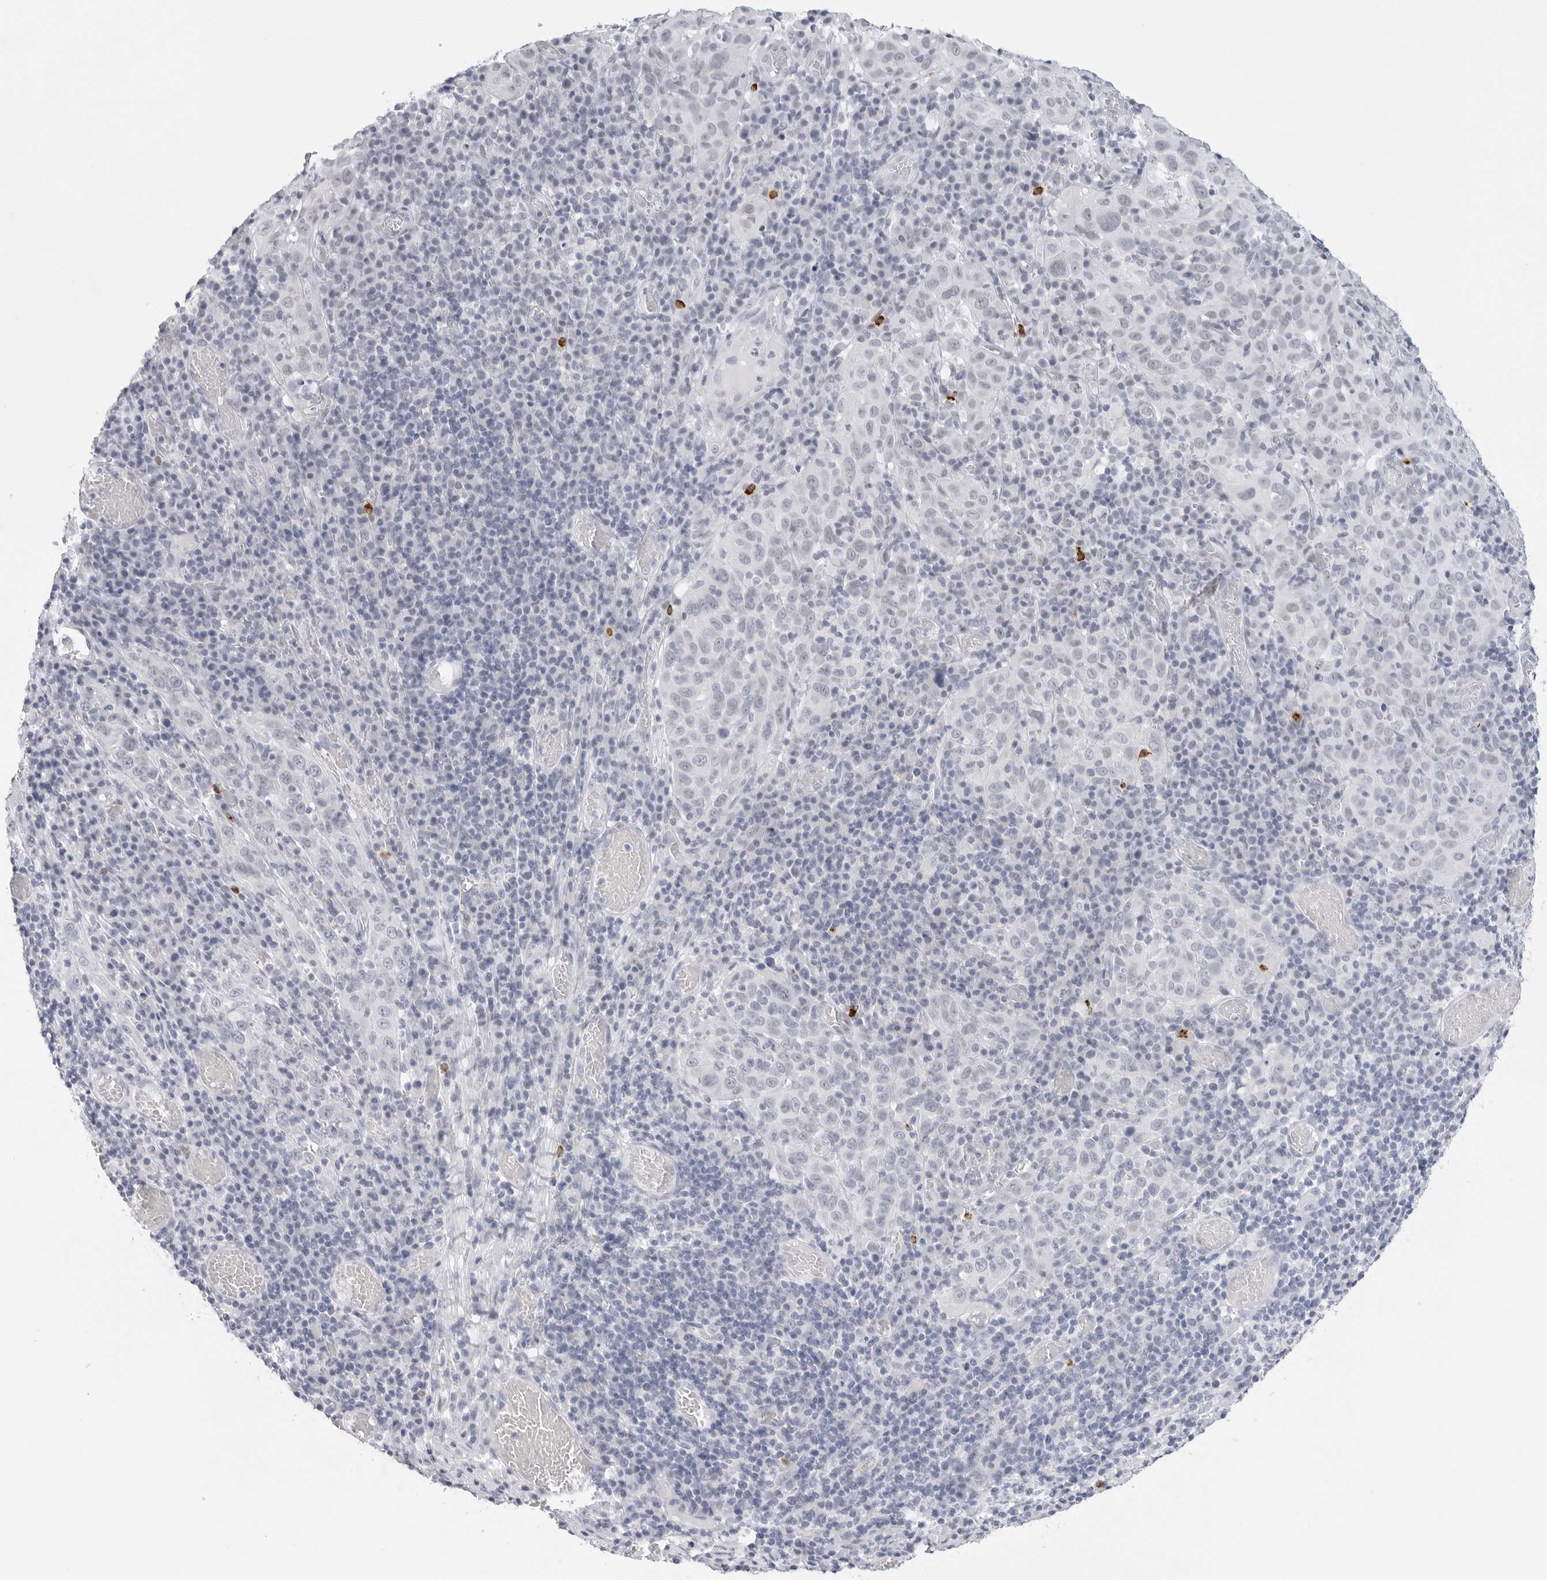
{"staining": {"intensity": "negative", "quantity": "none", "location": "none"}, "tissue": "cervical cancer", "cell_type": "Tumor cells", "image_type": "cancer", "snomed": [{"axis": "morphology", "description": "Squamous cell carcinoma, NOS"}, {"axis": "topography", "description": "Cervix"}], "caption": "DAB immunohistochemical staining of cervical cancer reveals no significant expression in tumor cells.", "gene": "HSPB7", "patient": {"sex": "female", "age": 46}}